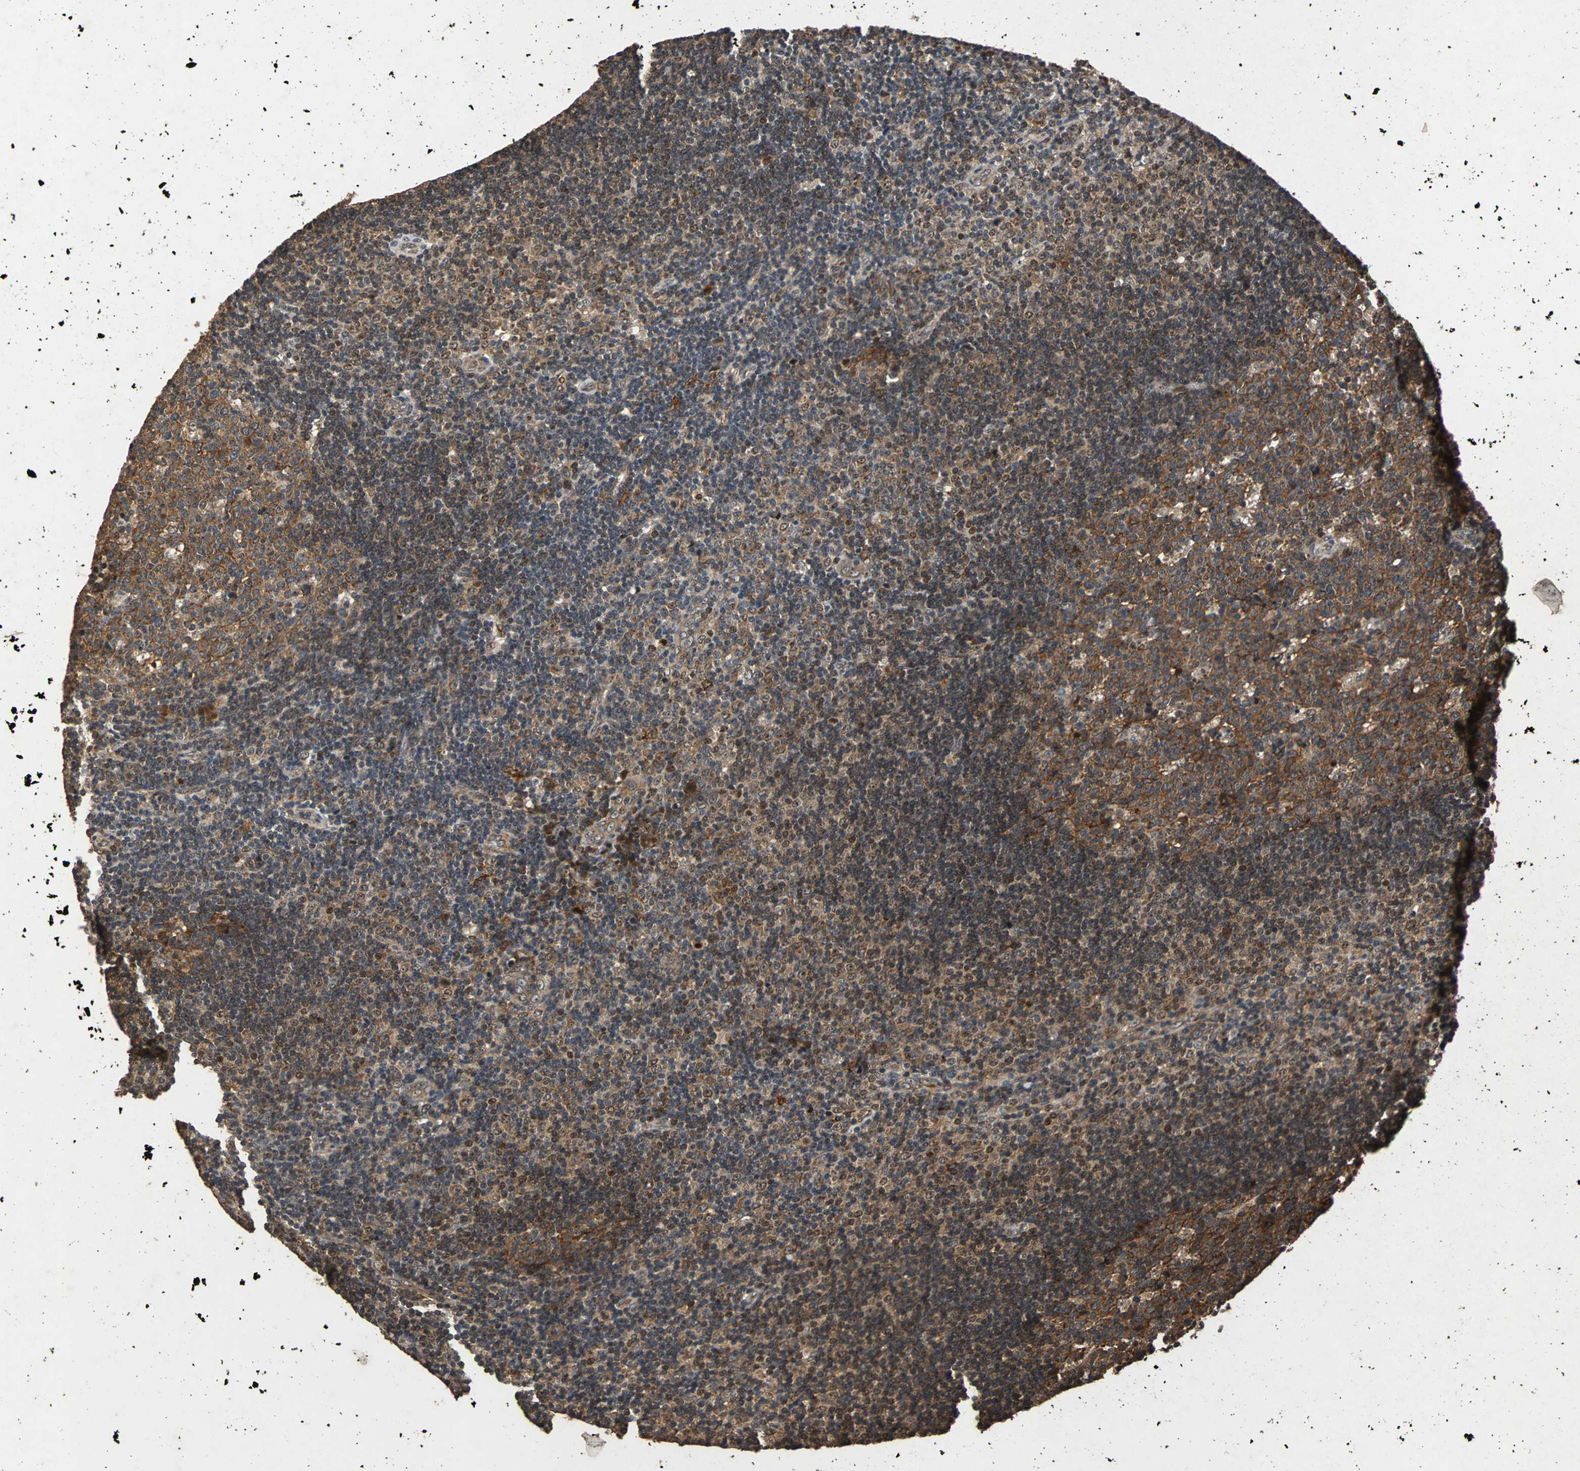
{"staining": {"intensity": "moderate", "quantity": ">75%", "location": "cytoplasmic/membranous"}, "tissue": "lymph node", "cell_type": "Germinal center cells", "image_type": "normal", "snomed": [{"axis": "morphology", "description": "Normal tissue, NOS"}, {"axis": "topography", "description": "Lymph node"}, {"axis": "topography", "description": "Salivary gland"}], "caption": "Approximately >75% of germinal center cells in unremarkable human lymph node exhibit moderate cytoplasmic/membranous protein staining as visualized by brown immunohistochemical staining.", "gene": "USP31", "patient": {"sex": "male", "age": 8}}